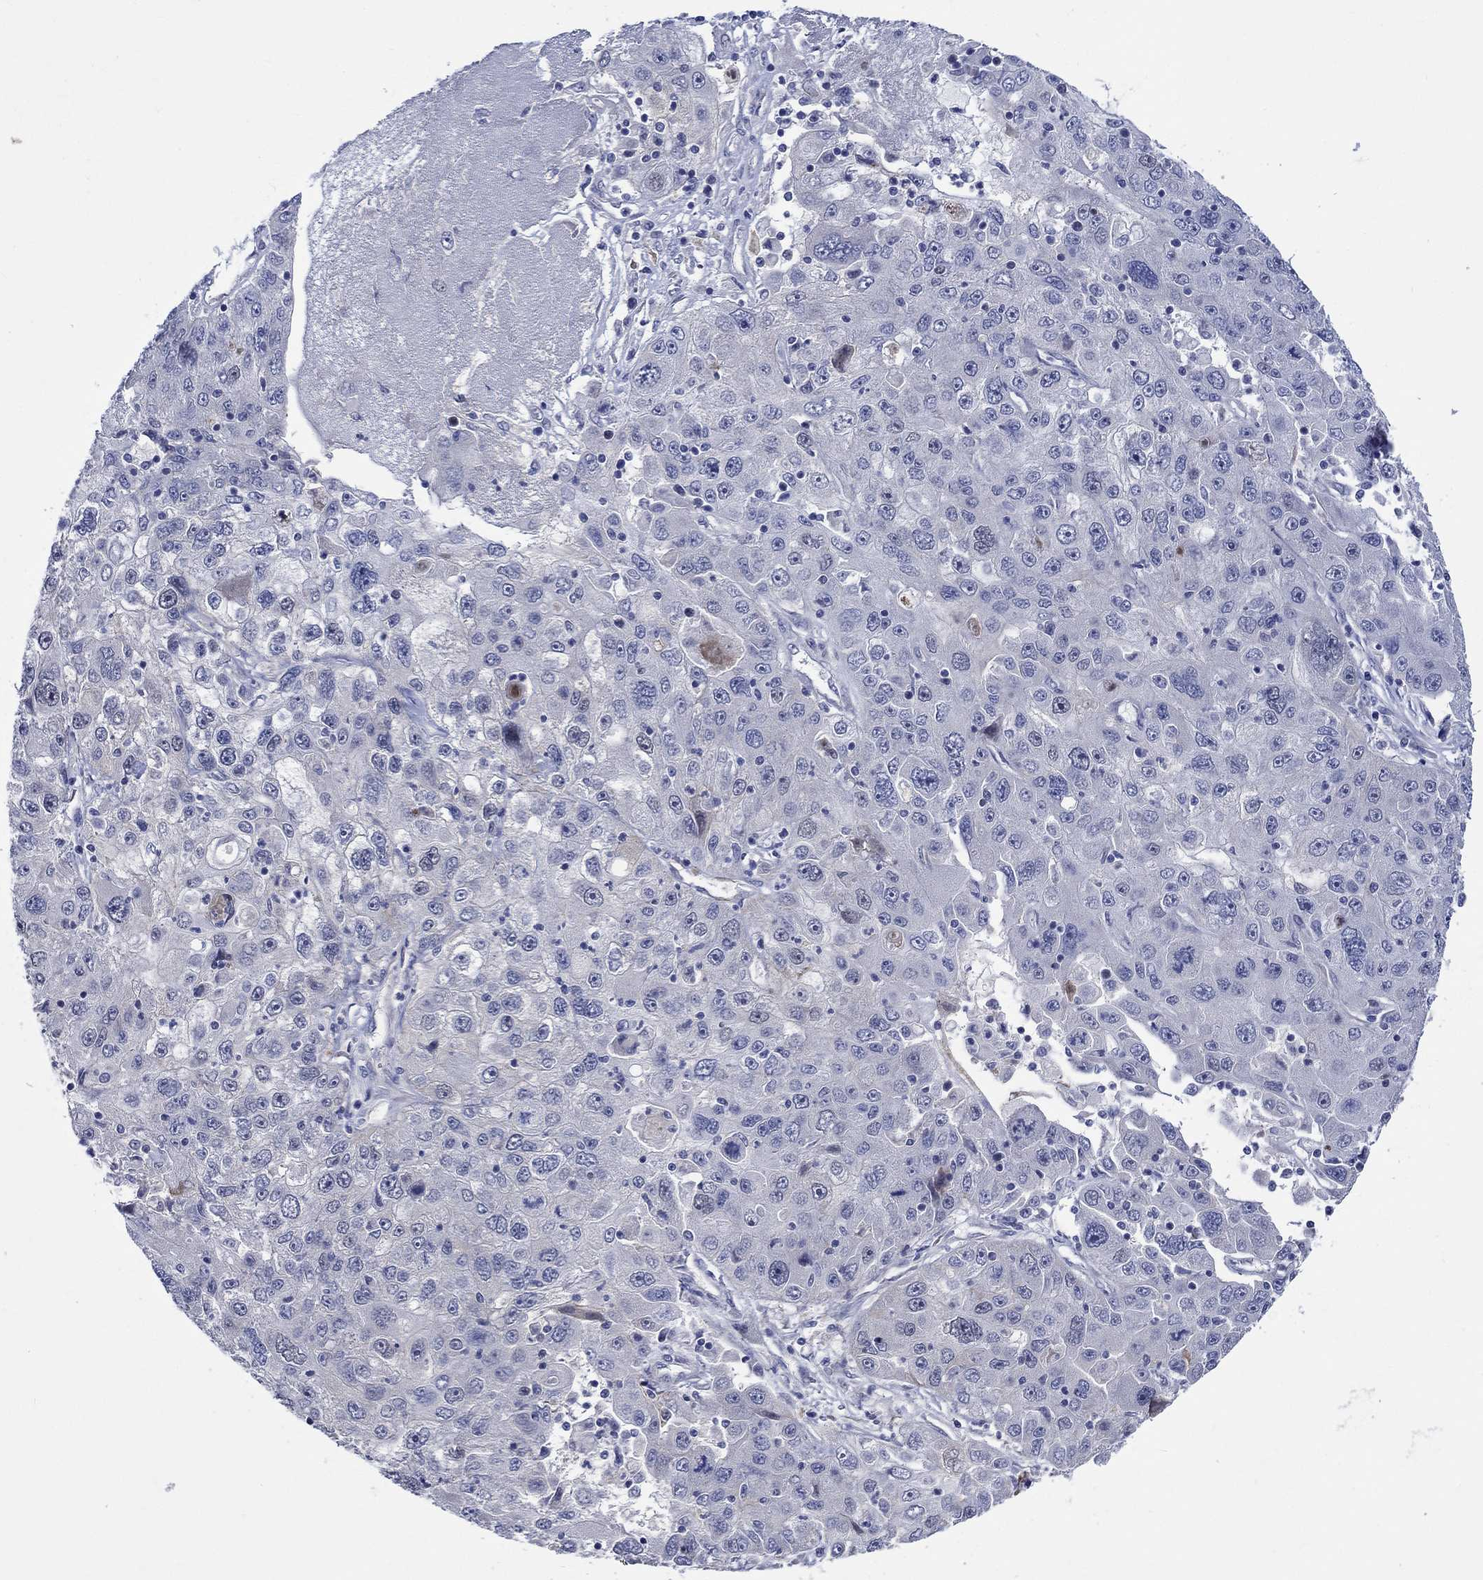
{"staining": {"intensity": "weak", "quantity": "<25%", "location": "cytoplasmic/membranous,nuclear"}, "tissue": "stomach cancer", "cell_type": "Tumor cells", "image_type": "cancer", "snomed": [{"axis": "morphology", "description": "Adenocarcinoma, NOS"}, {"axis": "topography", "description": "Stomach"}], "caption": "The micrograph displays no staining of tumor cells in stomach cancer (adenocarcinoma).", "gene": "E2F8", "patient": {"sex": "male", "age": 56}}